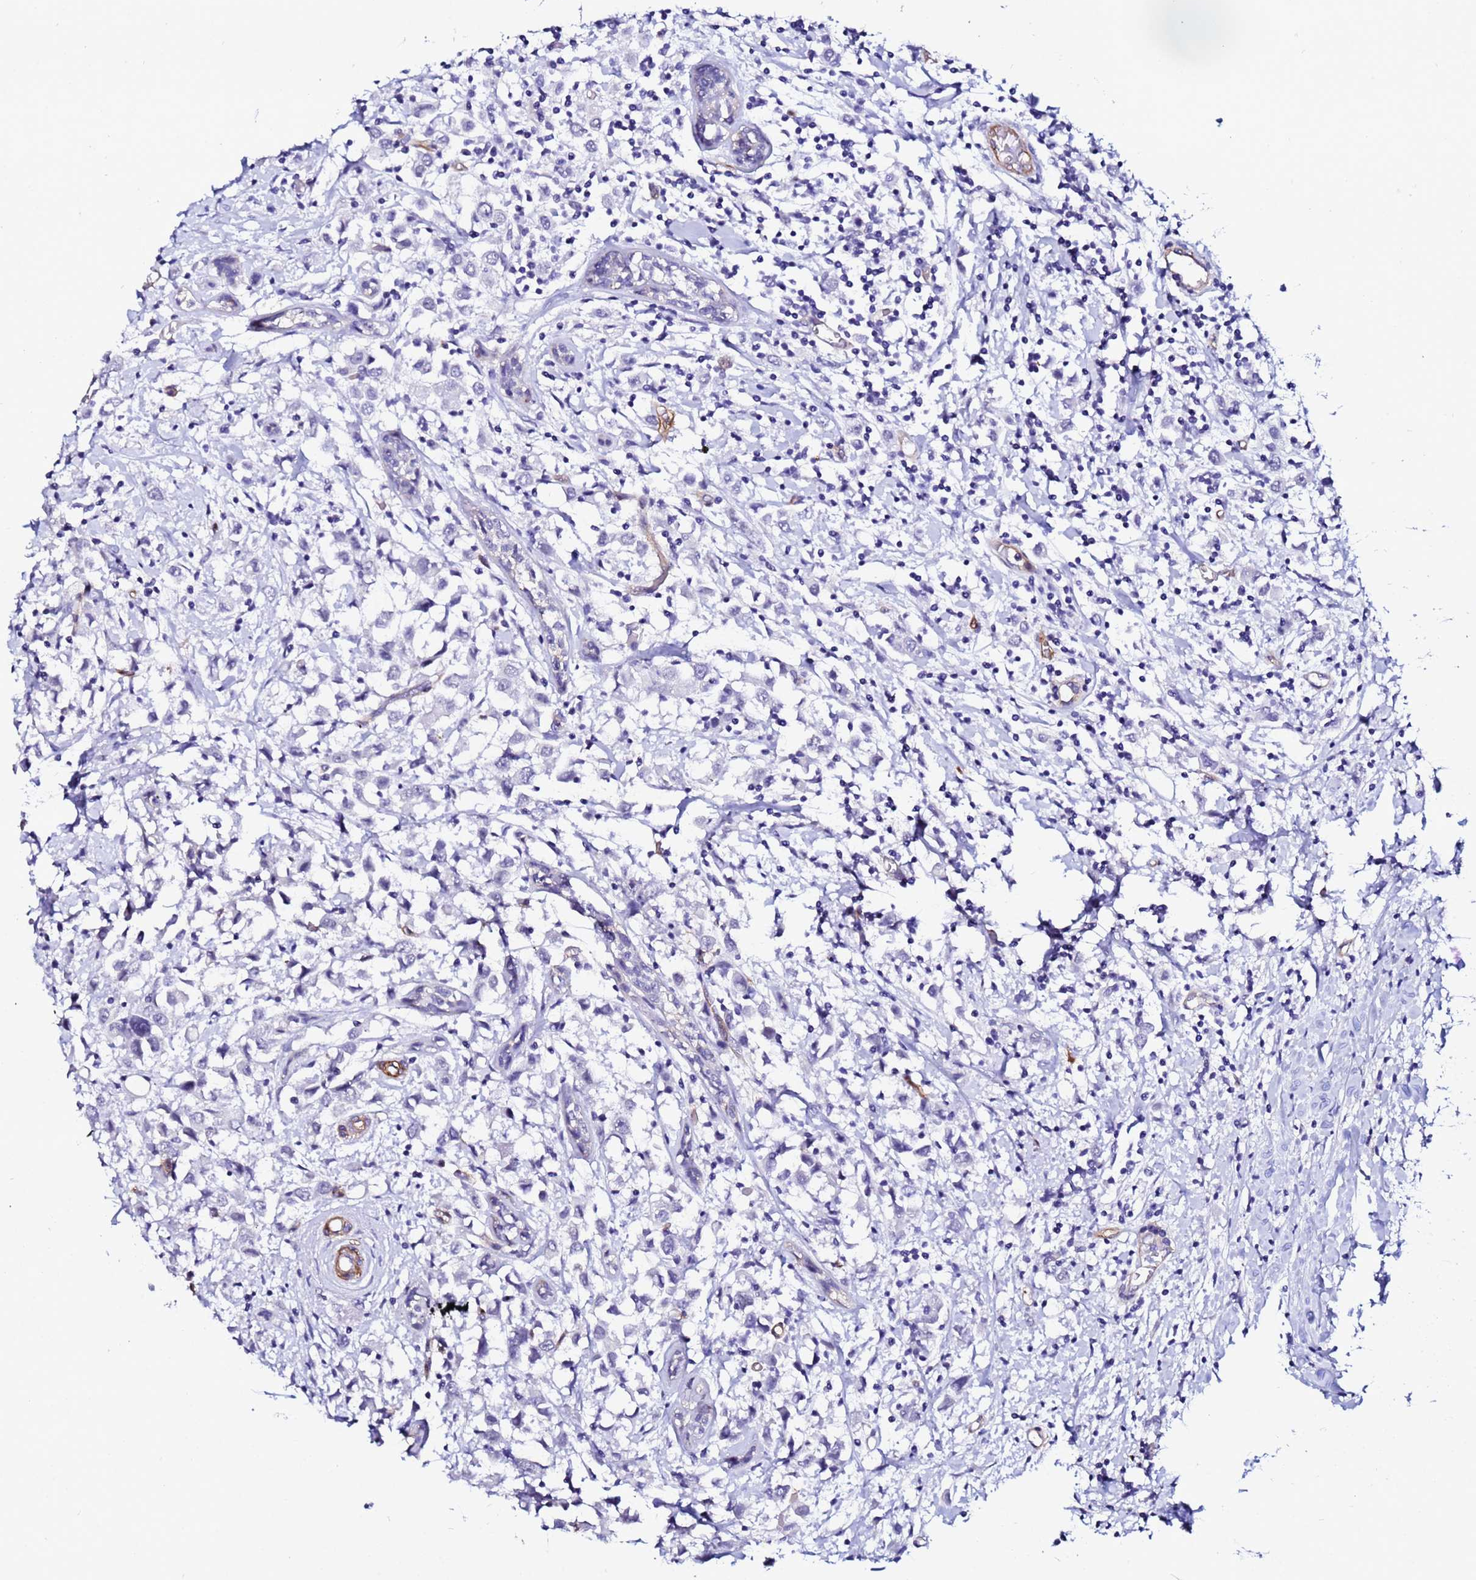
{"staining": {"intensity": "negative", "quantity": "none", "location": "none"}, "tissue": "breast cancer", "cell_type": "Tumor cells", "image_type": "cancer", "snomed": [{"axis": "morphology", "description": "Duct carcinoma"}, {"axis": "topography", "description": "Breast"}], "caption": "Image shows no significant protein staining in tumor cells of infiltrating ductal carcinoma (breast). (DAB (3,3'-diaminobenzidine) immunohistochemistry (IHC), high magnification).", "gene": "DEFB104A", "patient": {"sex": "female", "age": 61}}